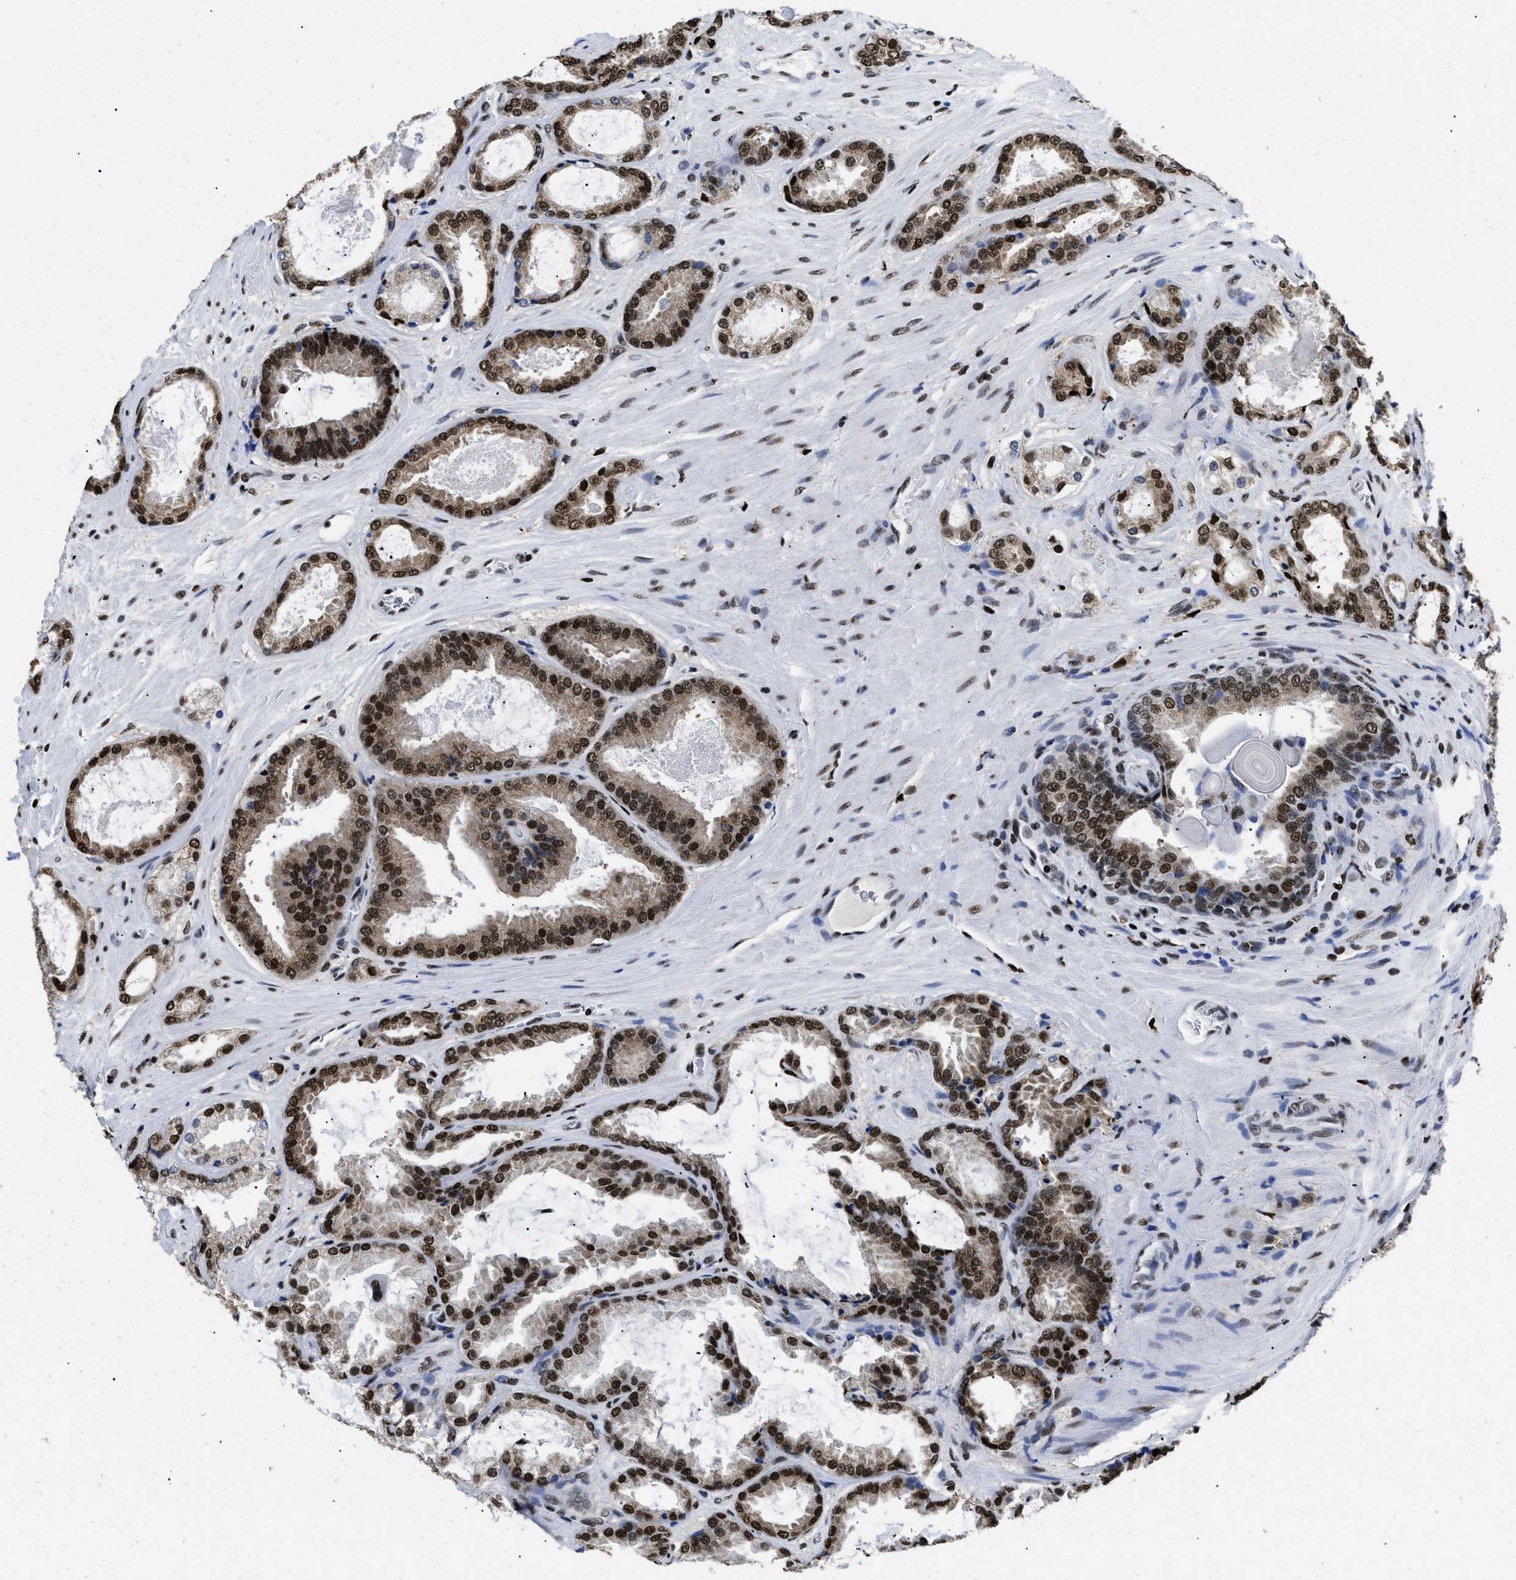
{"staining": {"intensity": "strong", "quantity": ">75%", "location": "nuclear"}, "tissue": "prostate cancer", "cell_type": "Tumor cells", "image_type": "cancer", "snomed": [{"axis": "morphology", "description": "Adenocarcinoma, High grade"}, {"axis": "topography", "description": "Prostate"}], "caption": "An immunohistochemistry (IHC) micrograph of neoplastic tissue is shown. Protein staining in brown shows strong nuclear positivity in prostate cancer (high-grade adenocarcinoma) within tumor cells.", "gene": "CALHM3", "patient": {"sex": "male", "age": 65}}